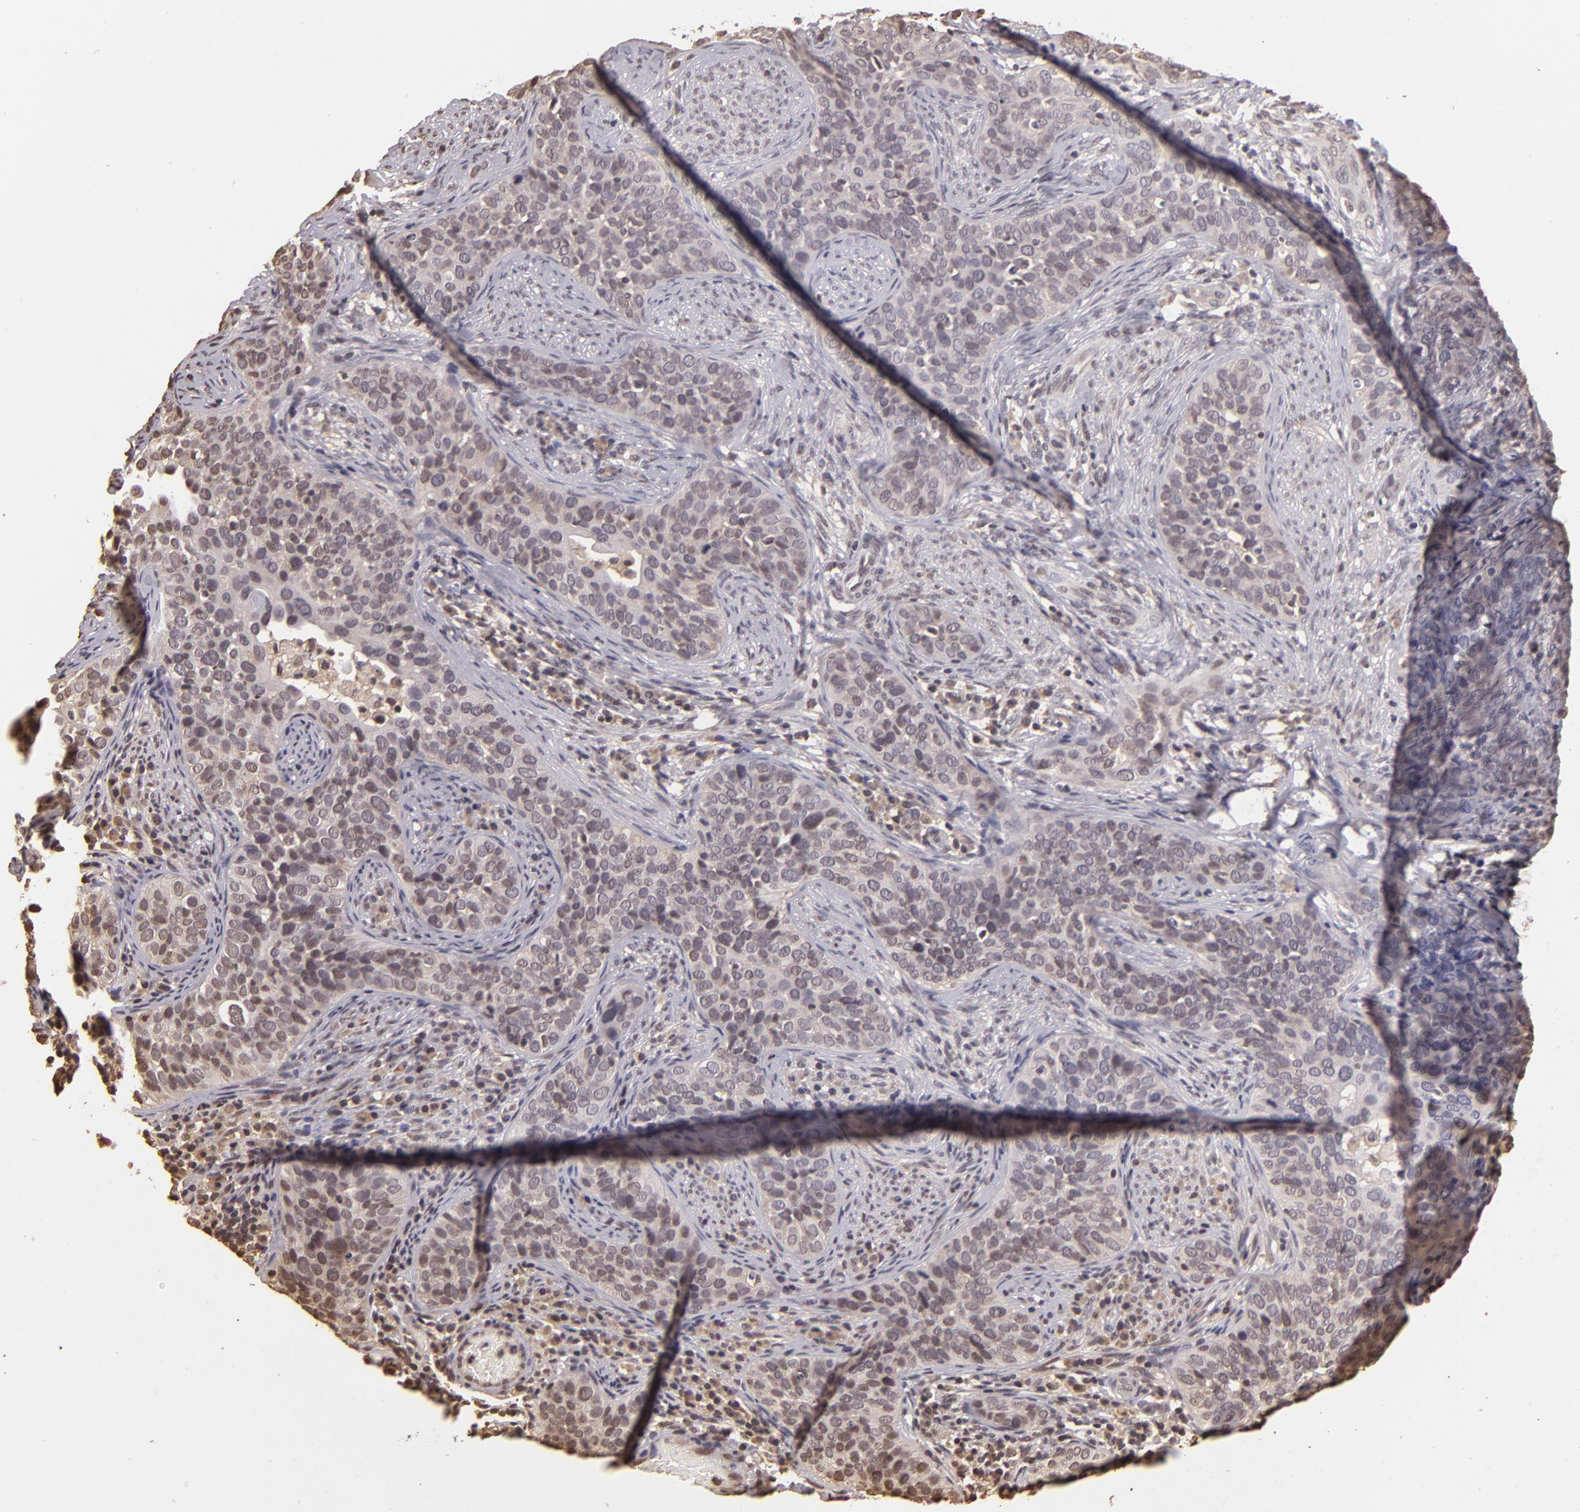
{"staining": {"intensity": "negative", "quantity": "none", "location": "none"}, "tissue": "cervical cancer", "cell_type": "Tumor cells", "image_type": "cancer", "snomed": [{"axis": "morphology", "description": "Squamous cell carcinoma, NOS"}, {"axis": "topography", "description": "Cervix"}], "caption": "Histopathology image shows no protein staining in tumor cells of cervical cancer tissue. Nuclei are stained in blue.", "gene": "ARPC2", "patient": {"sex": "female", "age": 31}}